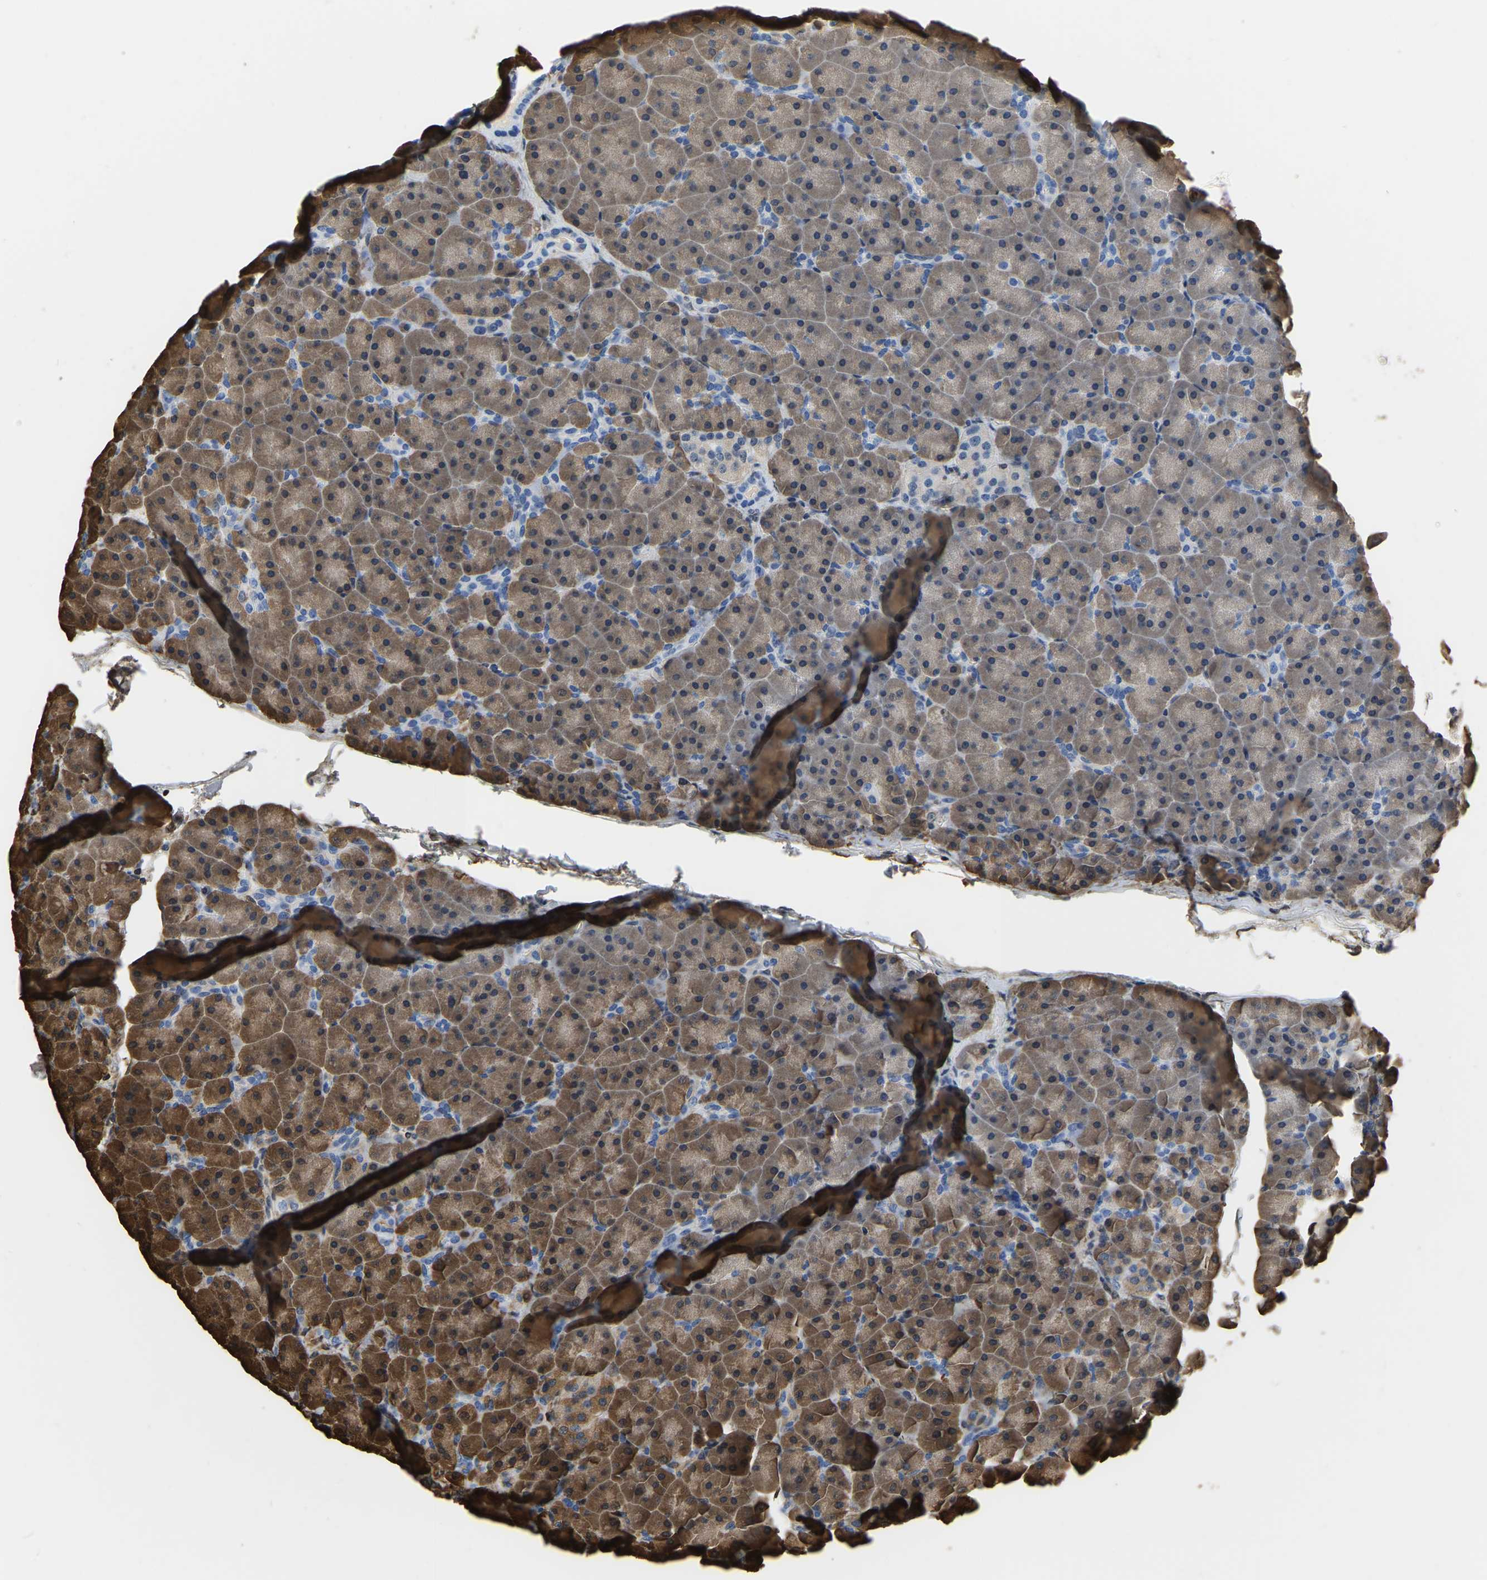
{"staining": {"intensity": "moderate", "quantity": "25%-75%", "location": "cytoplasmic/membranous"}, "tissue": "pancreas", "cell_type": "Exocrine glandular cells", "image_type": "normal", "snomed": [{"axis": "morphology", "description": "Normal tissue, NOS"}, {"axis": "topography", "description": "Pancreas"}], "caption": "Immunohistochemical staining of benign human pancreas shows medium levels of moderate cytoplasmic/membranous expression in approximately 25%-75% of exocrine glandular cells. (DAB (3,3'-diaminobenzidine) = brown stain, brightfield microscopy at high magnification).", "gene": "LDHB", "patient": {"sex": "male", "age": 66}}